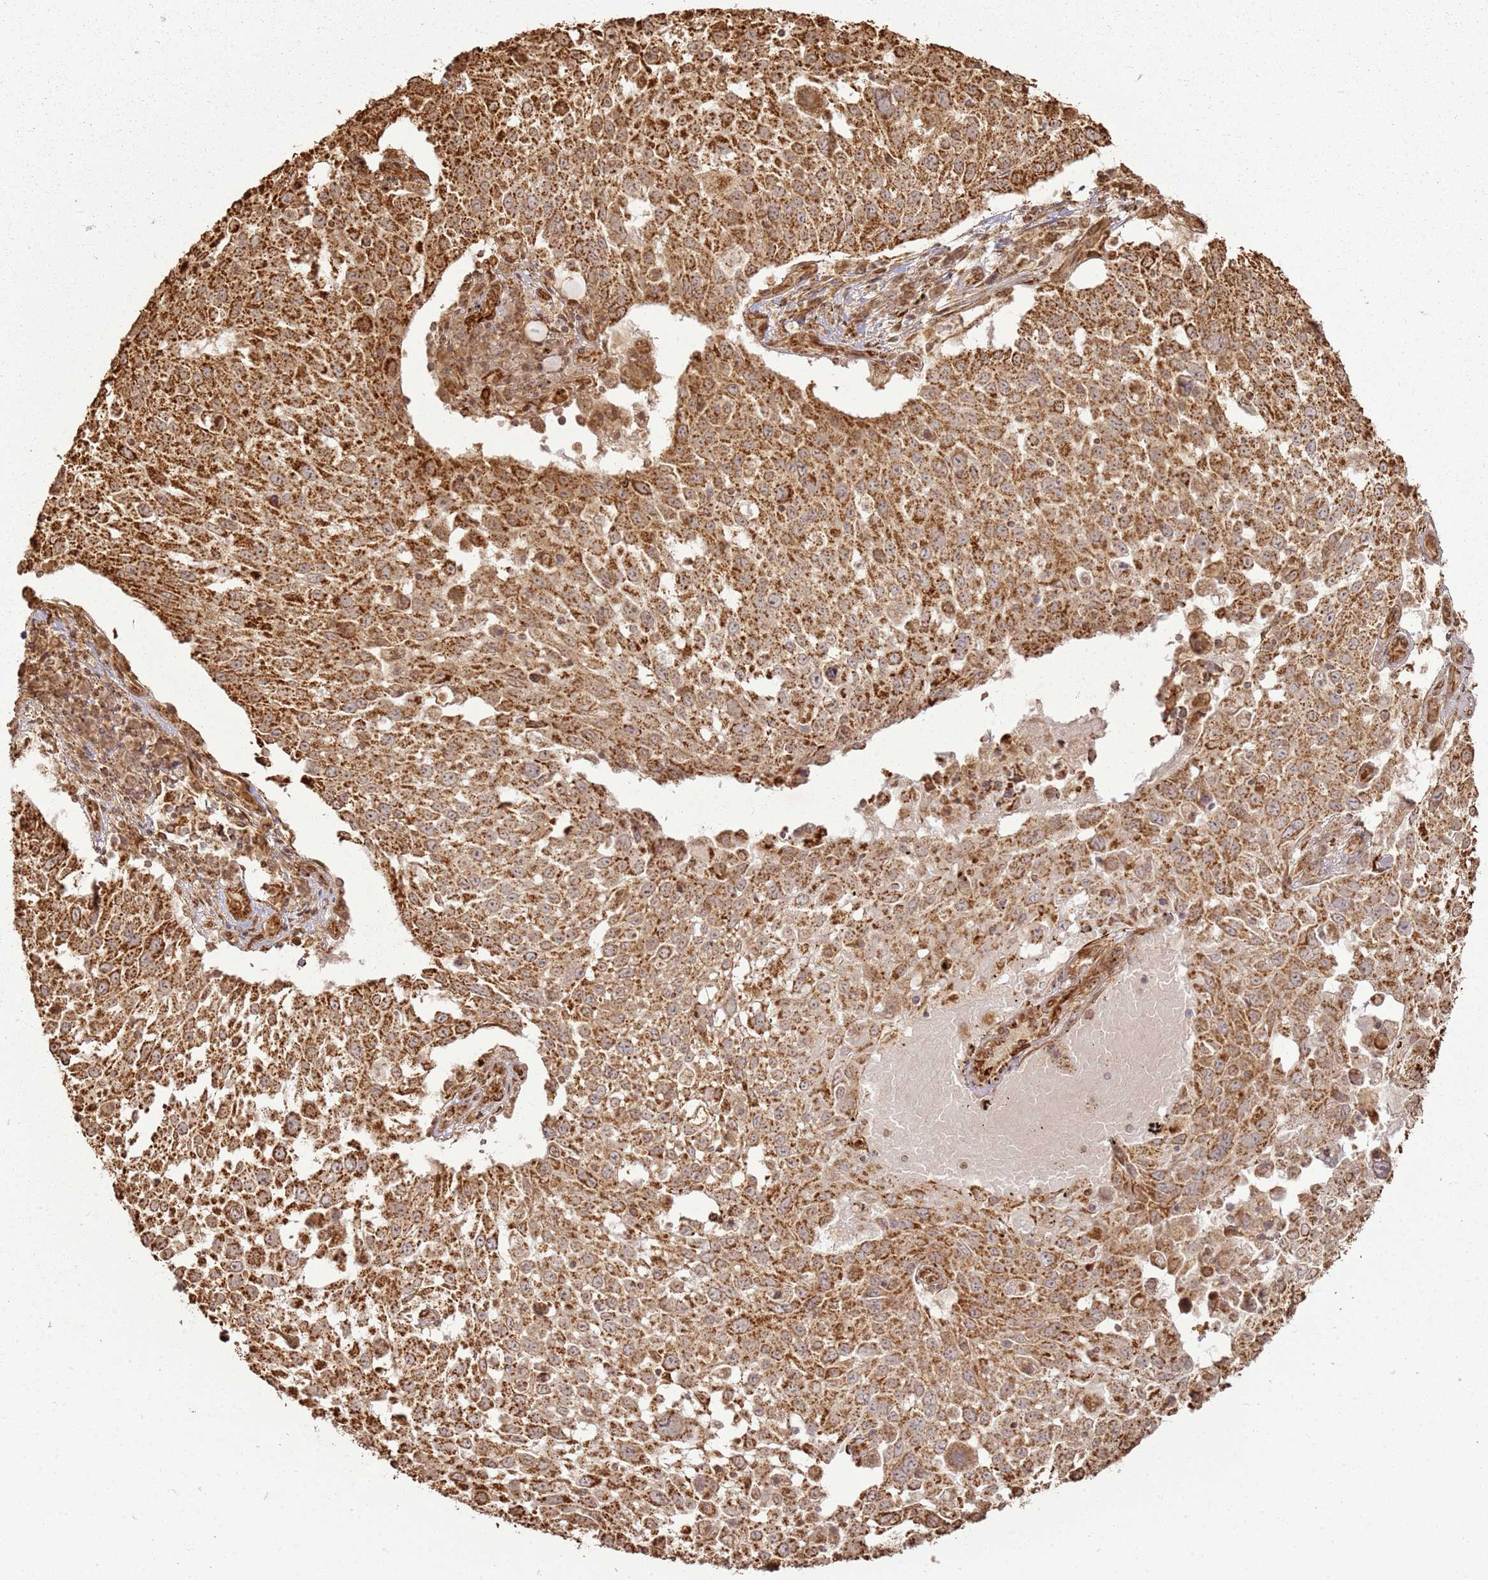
{"staining": {"intensity": "strong", "quantity": ">75%", "location": "cytoplasmic/membranous"}, "tissue": "lung cancer", "cell_type": "Tumor cells", "image_type": "cancer", "snomed": [{"axis": "morphology", "description": "Squamous cell carcinoma, NOS"}, {"axis": "topography", "description": "Lung"}], "caption": "A high-resolution photomicrograph shows IHC staining of lung cancer (squamous cell carcinoma), which displays strong cytoplasmic/membranous positivity in about >75% of tumor cells. (DAB (3,3'-diaminobenzidine) = brown stain, brightfield microscopy at high magnification).", "gene": "DDX59", "patient": {"sex": "male", "age": 65}}